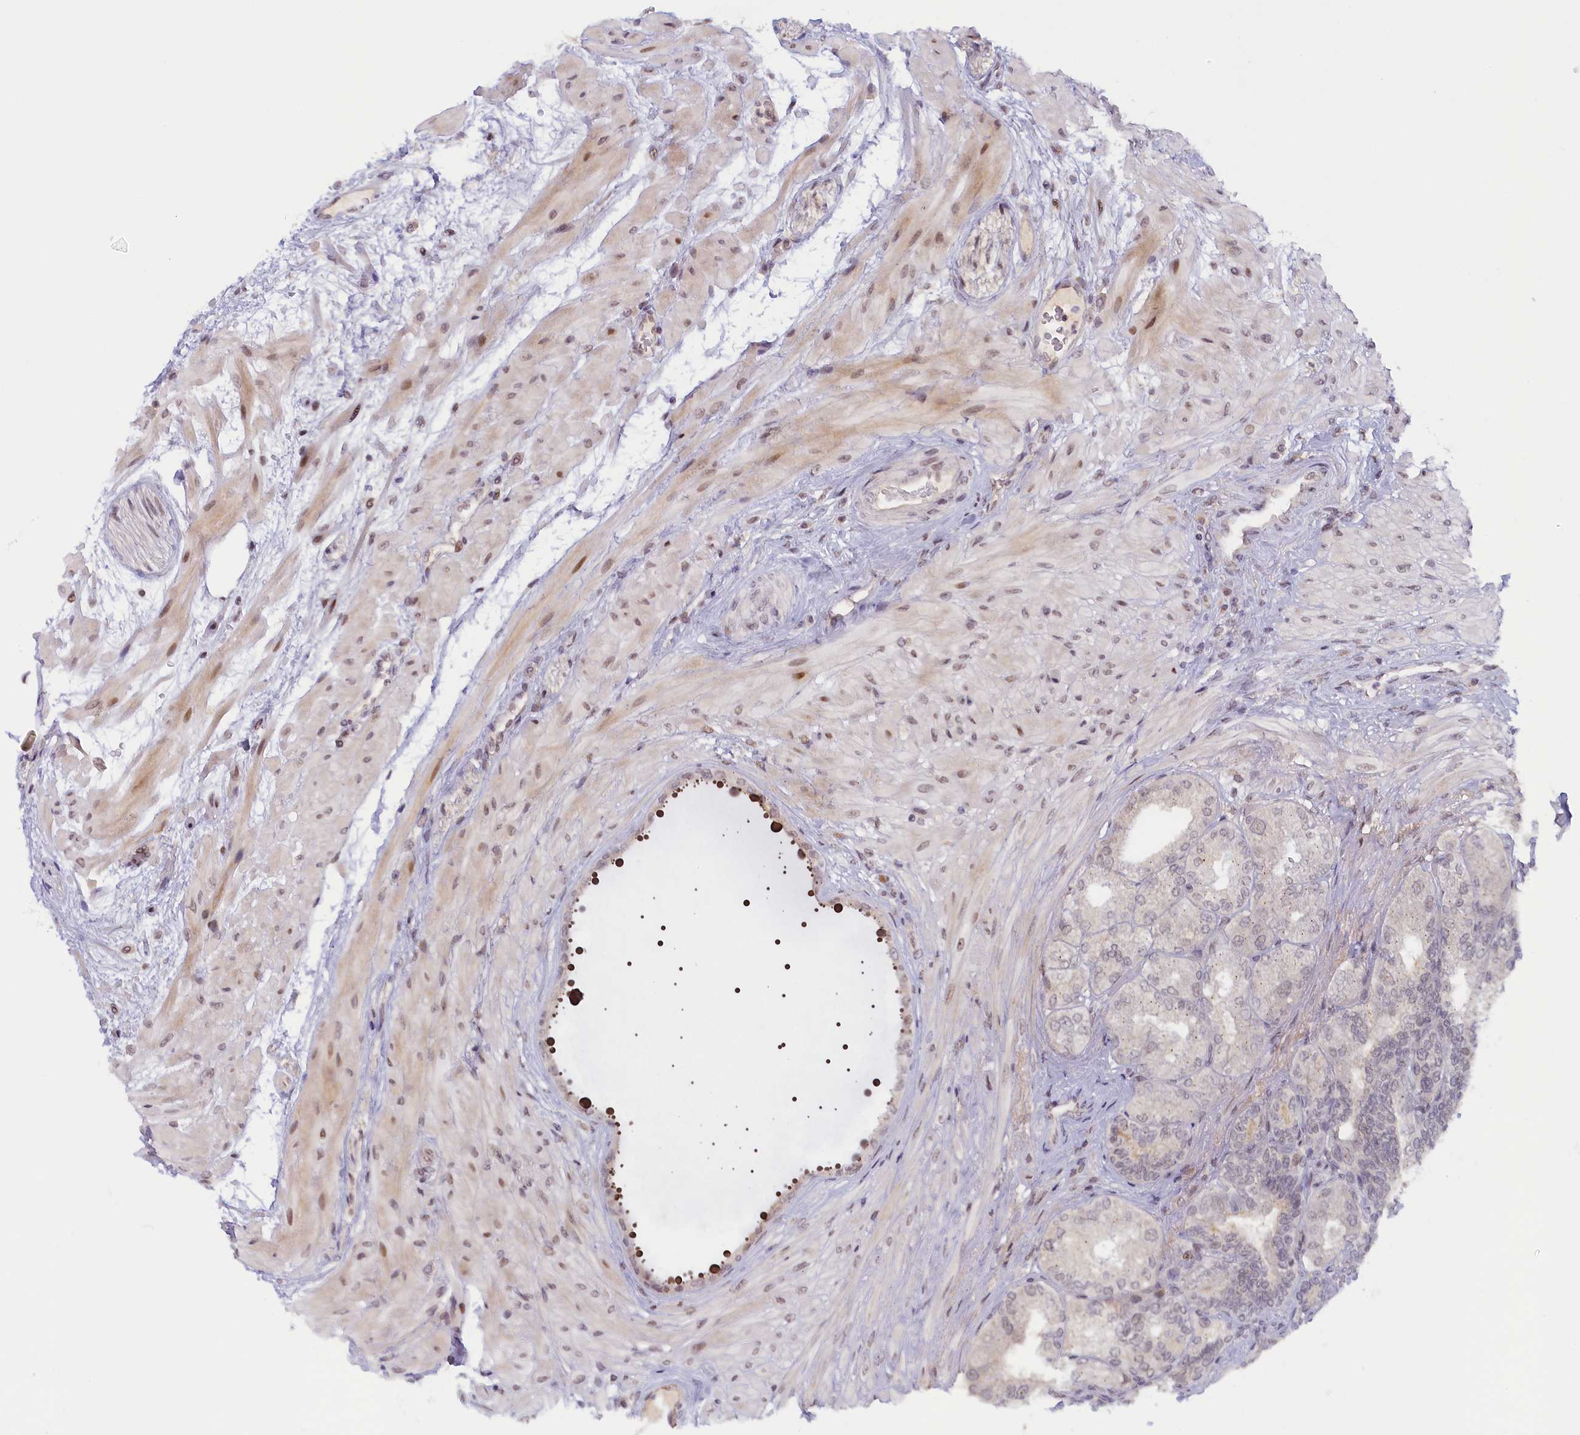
{"staining": {"intensity": "weak", "quantity": "25%-75%", "location": "cytoplasmic/membranous,nuclear"}, "tissue": "seminal vesicle", "cell_type": "Glandular cells", "image_type": "normal", "snomed": [{"axis": "morphology", "description": "Normal tissue, NOS"}, {"axis": "topography", "description": "Seminal veicle"}, {"axis": "topography", "description": "Peripheral nerve tissue"}], "caption": "High-power microscopy captured an immunohistochemistry photomicrograph of normal seminal vesicle, revealing weak cytoplasmic/membranous,nuclear positivity in approximately 25%-75% of glandular cells.", "gene": "SEC31B", "patient": {"sex": "male", "age": 63}}